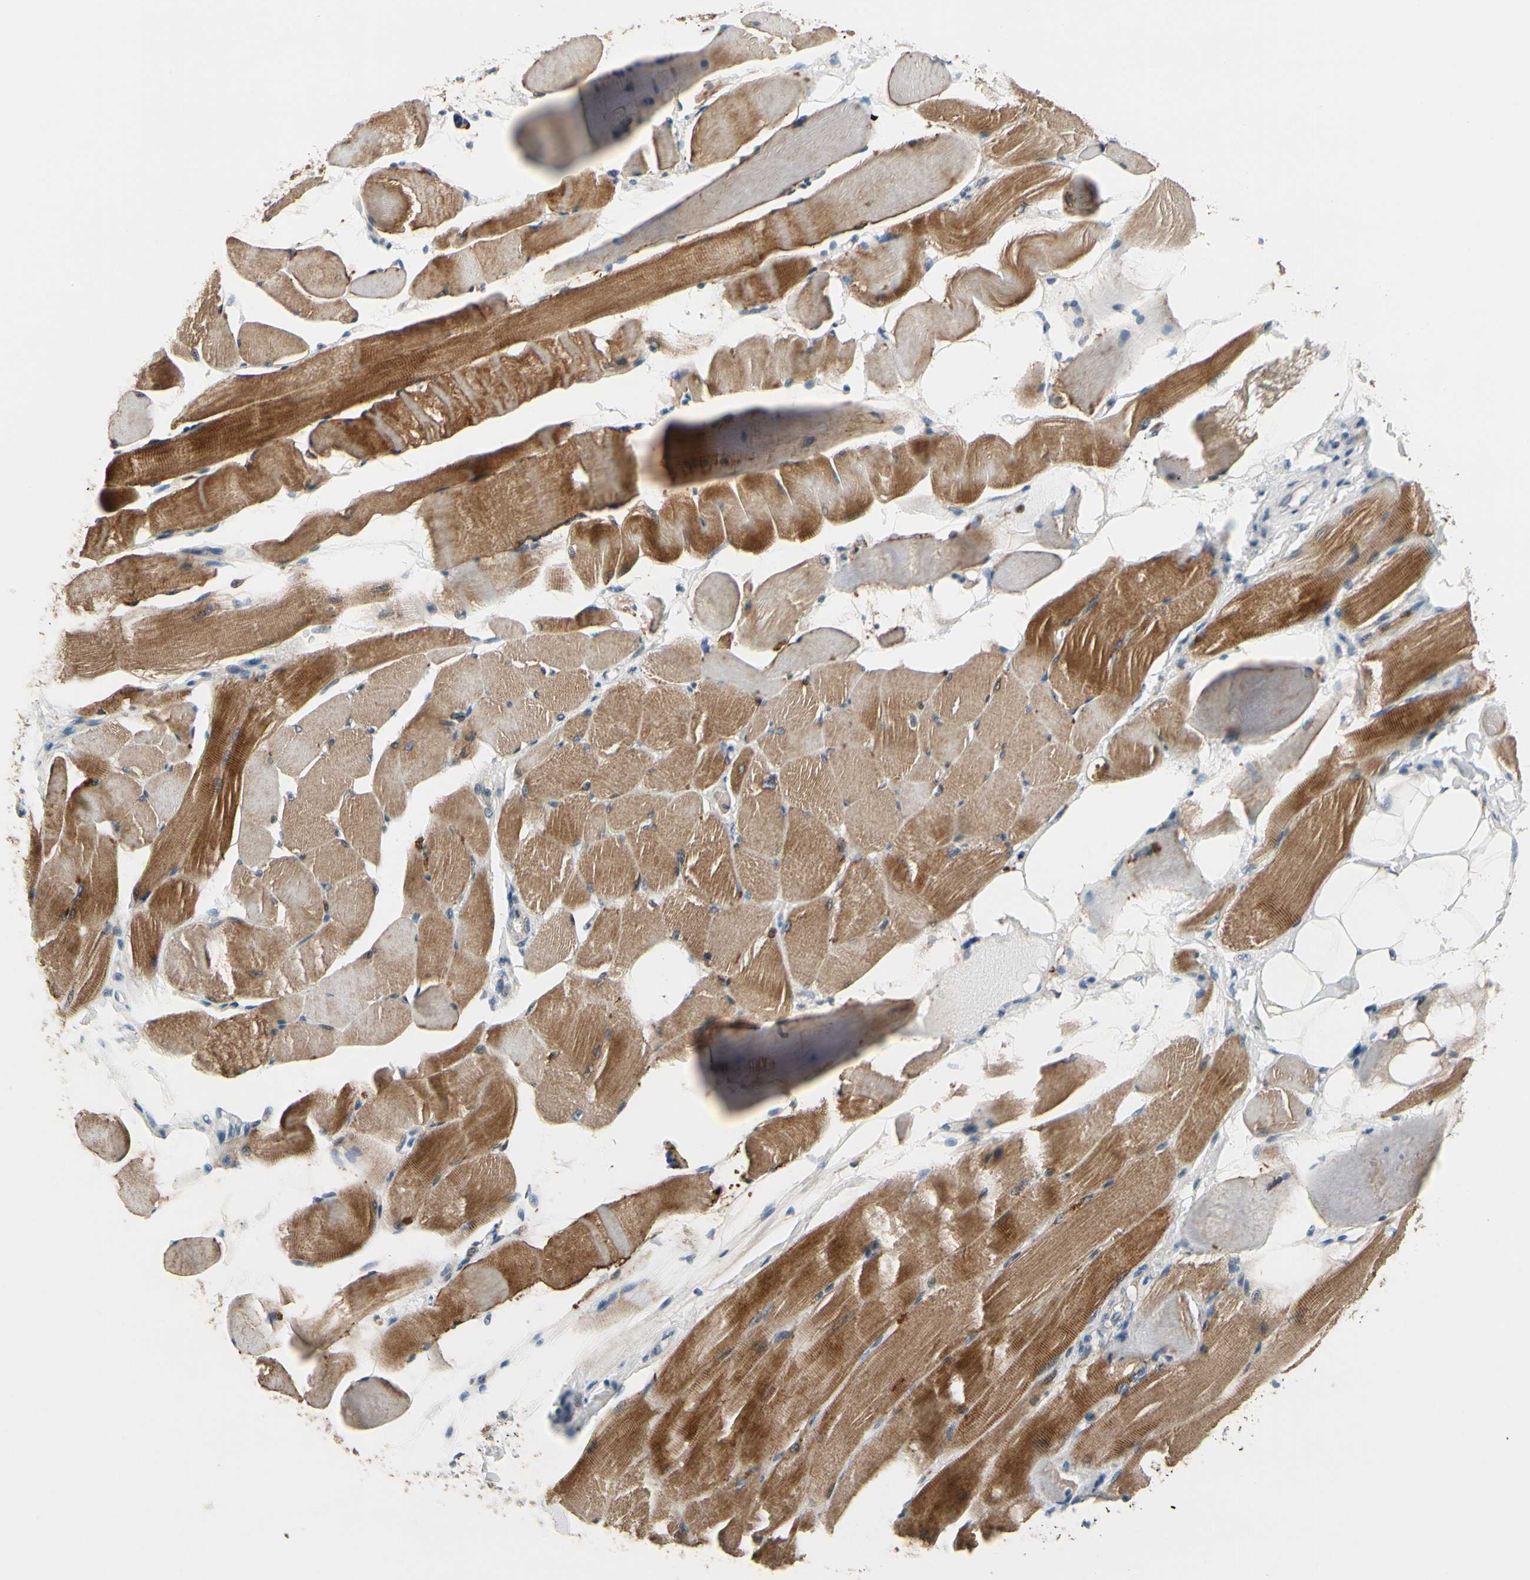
{"staining": {"intensity": "strong", "quantity": ">75%", "location": "cytoplasmic/membranous"}, "tissue": "skeletal muscle", "cell_type": "Myocytes", "image_type": "normal", "snomed": [{"axis": "morphology", "description": "Normal tissue, NOS"}, {"axis": "topography", "description": "Skeletal muscle"}, {"axis": "topography", "description": "Peripheral nerve tissue"}], "caption": "This is an image of IHC staining of normal skeletal muscle, which shows strong positivity in the cytoplasmic/membranous of myocytes.", "gene": "SLC27A6", "patient": {"sex": "female", "age": 84}}